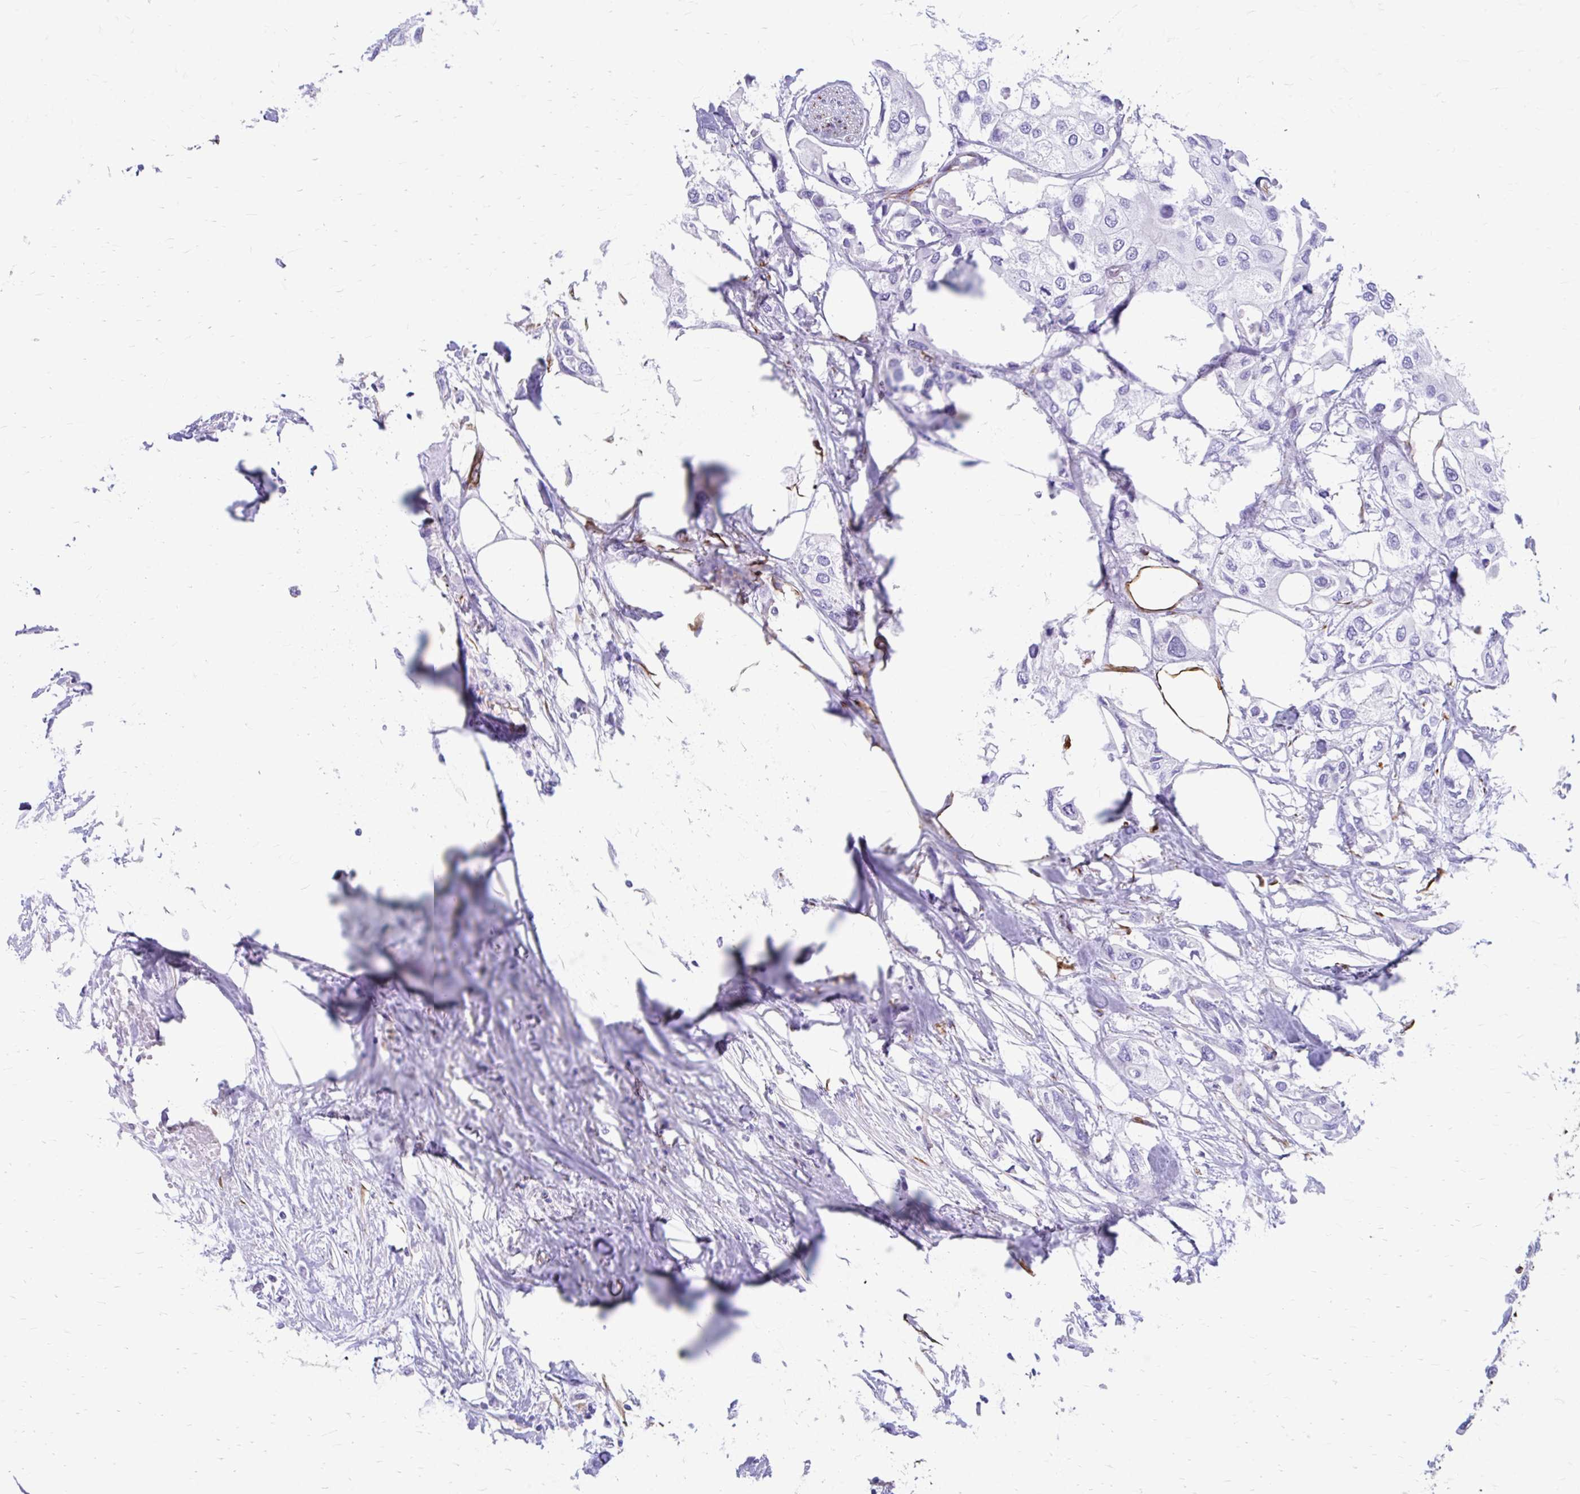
{"staining": {"intensity": "negative", "quantity": "none", "location": "none"}, "tissue": "urothelial cancer", "cell_type": "Tumor cells", "image_type": "cancer", "snomed": [{"axis": "morphology", "description": "Urothelial carcinoma, High grade"}, {"axis": "topography", "description": "Urinary bladder"}], "caption": "This is a image of immunohistochemistry staining of urothelial cancer, which shows no expression in tumor cells.", "gene": "ZNF699", "patient": {"sex": "male", "age": 64}}